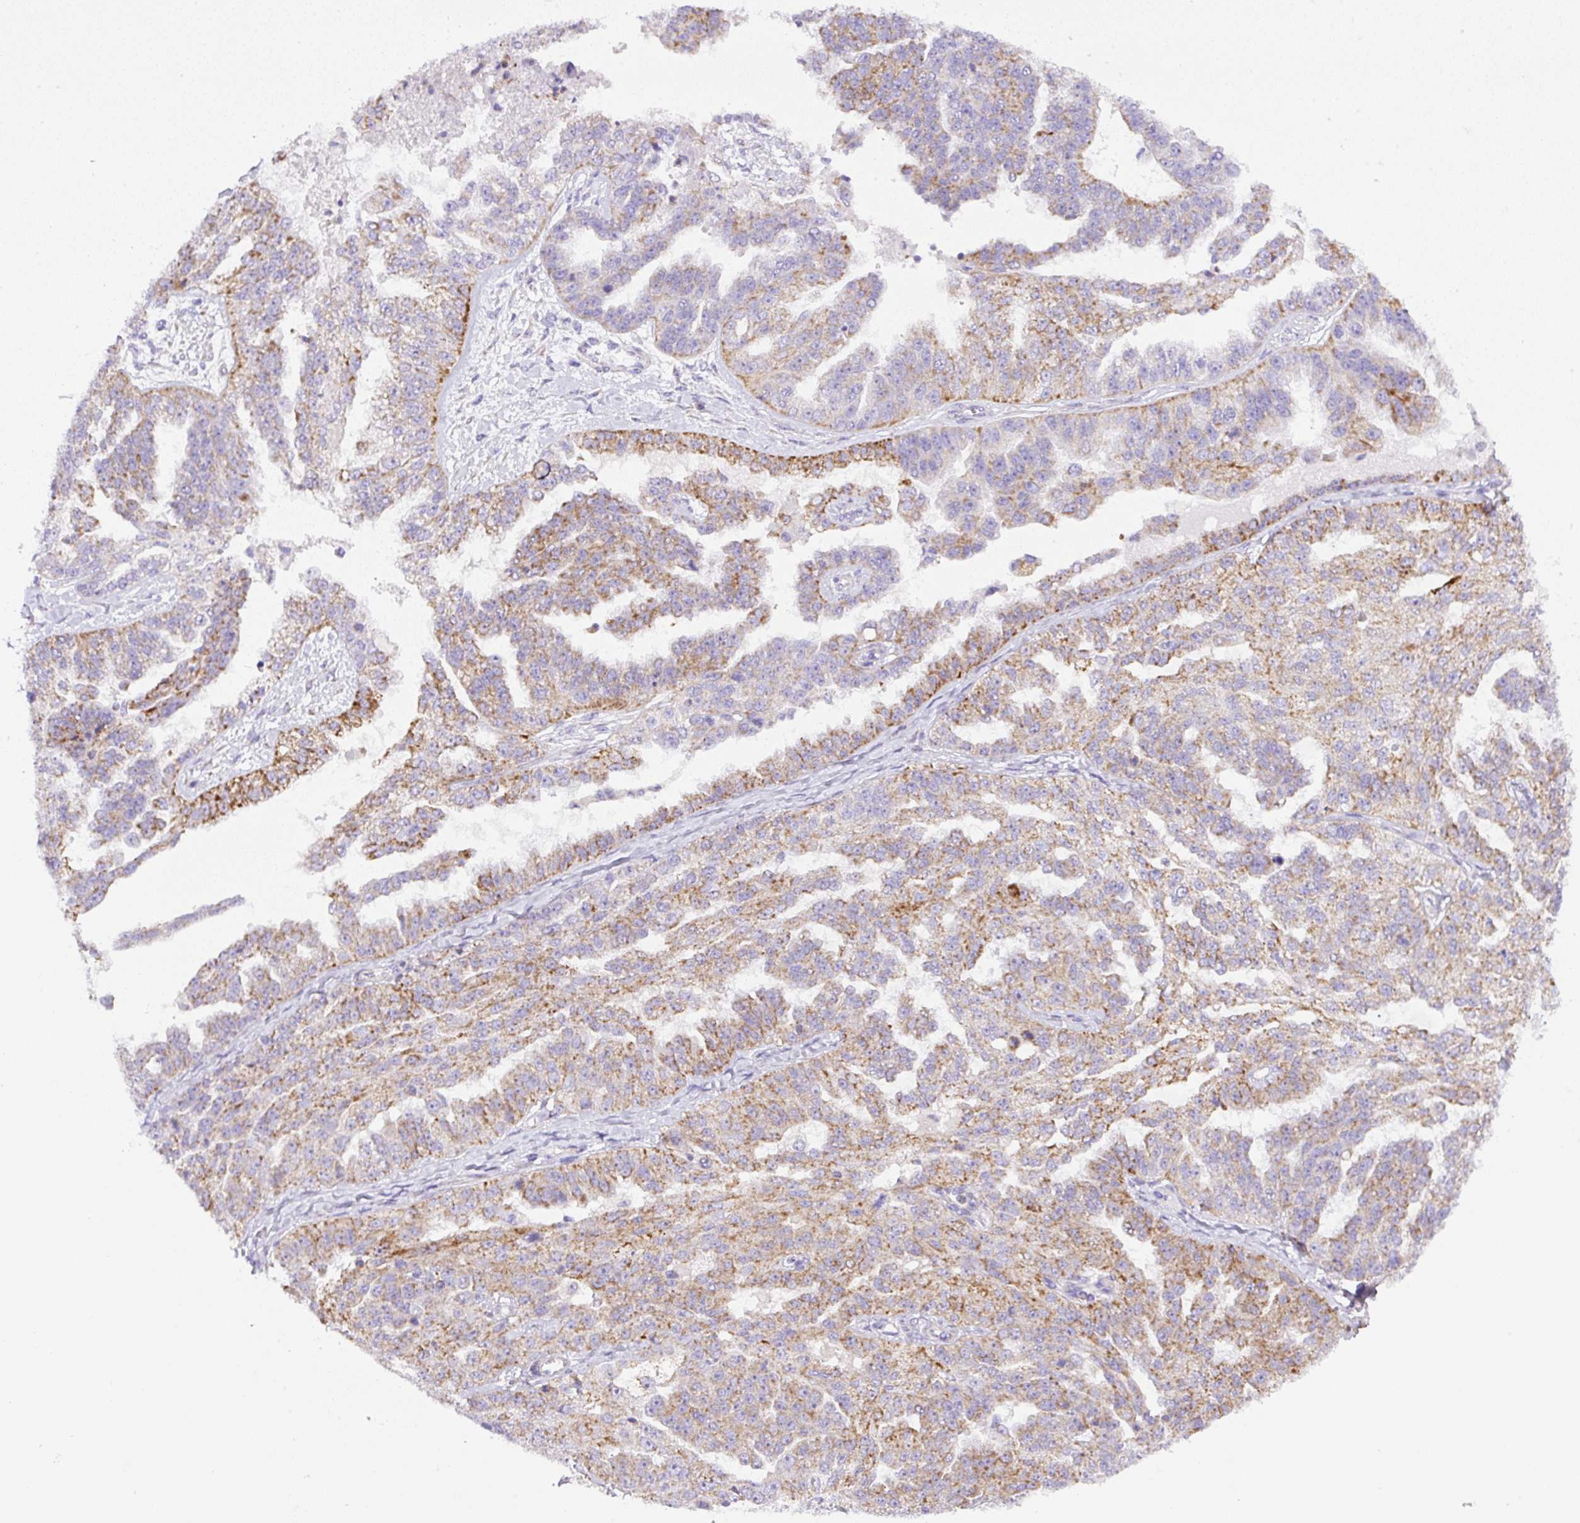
{"staining": {"intensity": "moderate", "quantity": "25%-75%", "location": "cytoplasmic/membranous"}, "tissue": "ovarian cancer", "cell_type": "Tumor cells", "image_type": "cancer", "snomed": [{"axis": "morphology", "description": "Cystadenocarcinoma, serous, NOS"}, {"axis": "topography", "description": "Ovary"}], "caption": "A histopathology image of ovarian cancer (serous cystadenocarcinoma) stained for a protein shows moderate cytoplasmic/membranous brown staining in tumor cells.", "gene": "NF1", "patient": {"sex": "female", "age": 58}}